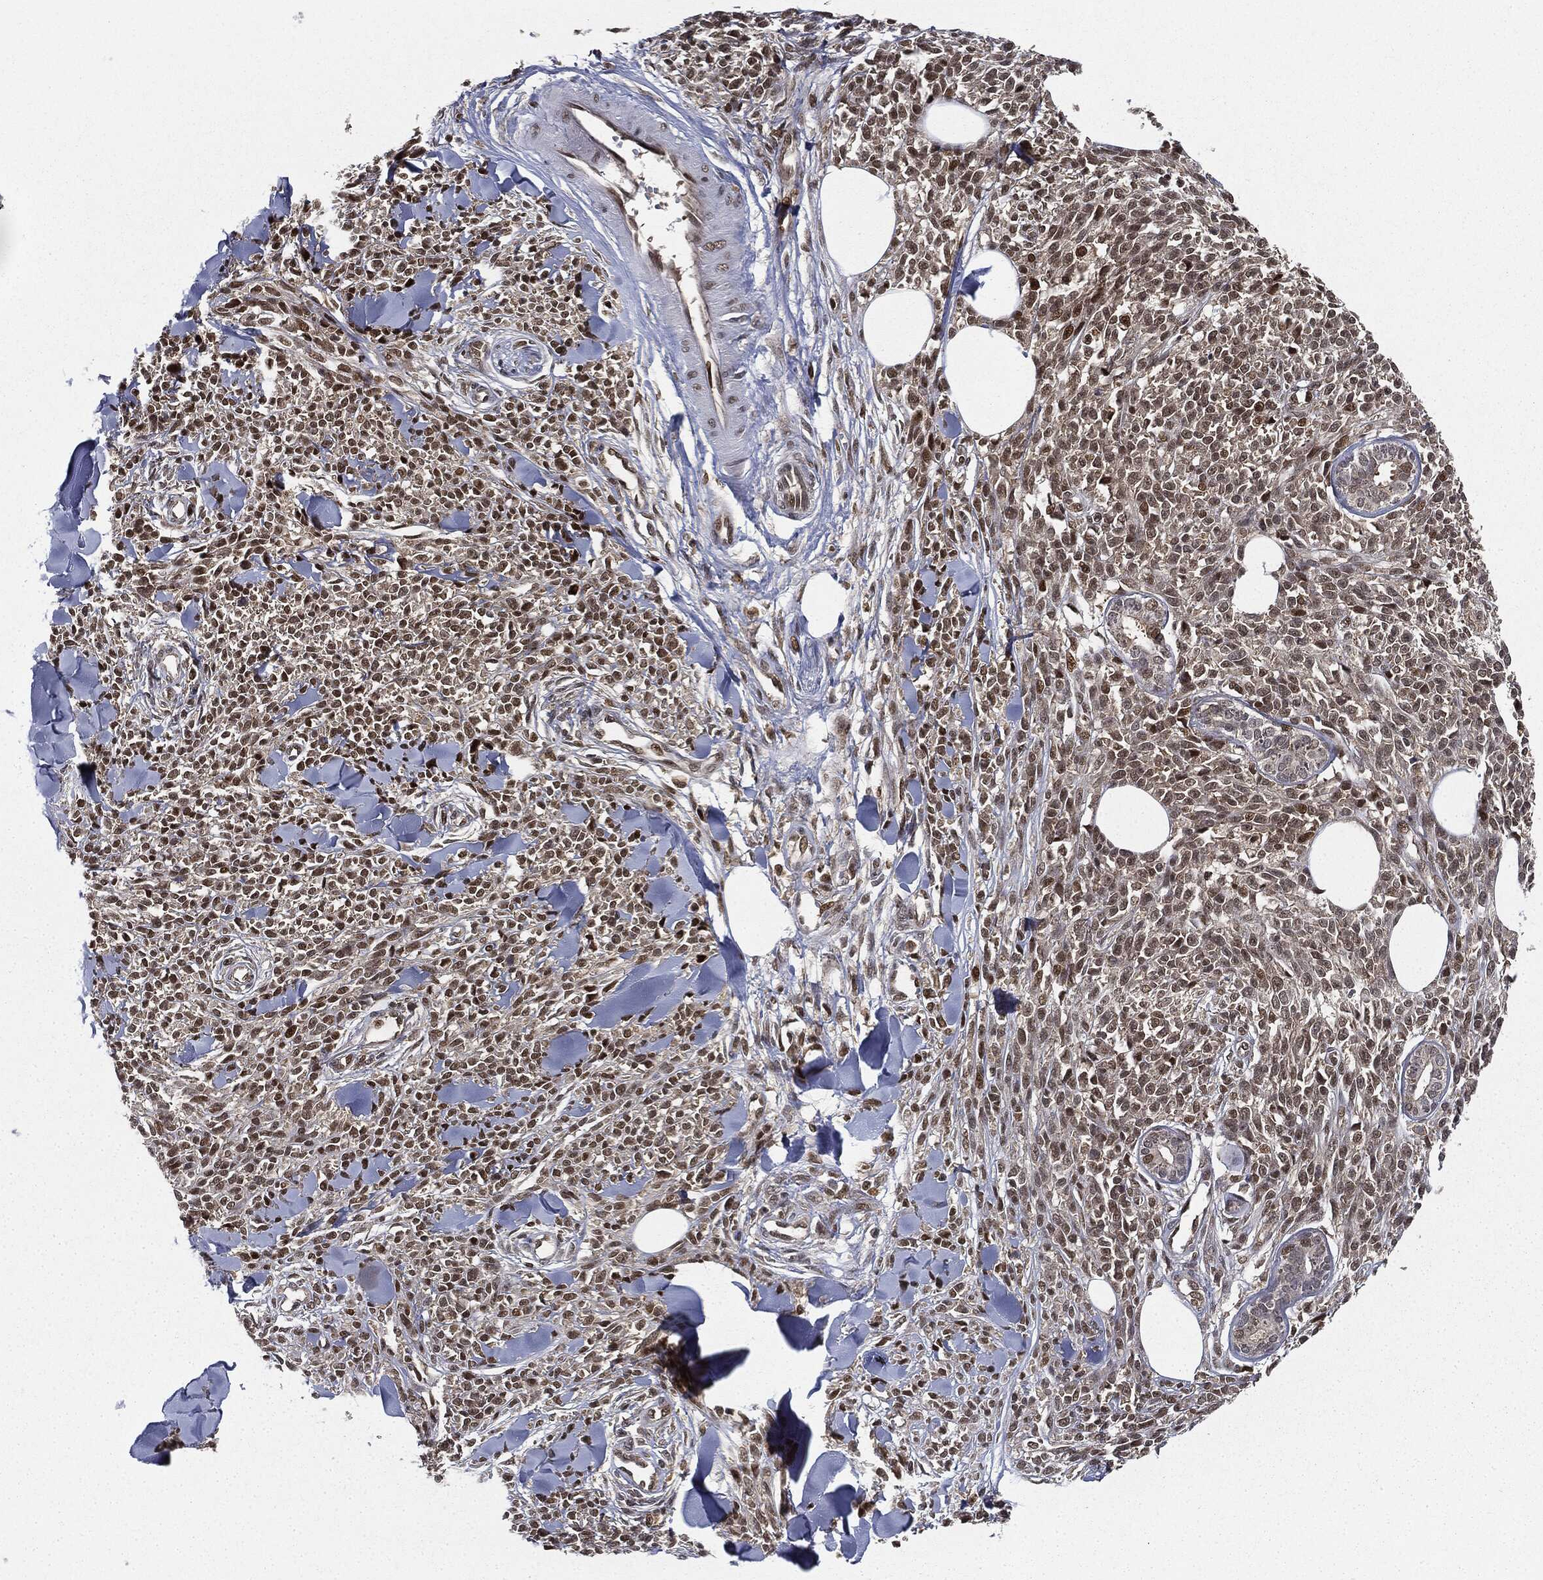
{"staining": {"intensity": "moderate", "quantity": ">75%", "location": "nuclear"}, "tissue": "melanoma", "cell_type": "Tumor cells", "image_type": "cancer", "snomed": [{"axis": "morphology", "description": "Malignant melanoma, NOS"}, {"axis": "topography", "description": "Skin"}, {"axis": "topography", "description": "Skin of trunk"}], "caption": "Immunohistochemical staining of human malignant melanoma reveals medium levels of moderate nuclear staining in about >75% of tumor cells. (Stains: DAB (3,3'-diaminobenzidine) in brown, nuclei in blue, Microscopy: brightfield microscopy at high magnification).", "gene": "TBC1D22A", "patient": {"sex": "male", "age": 74}}